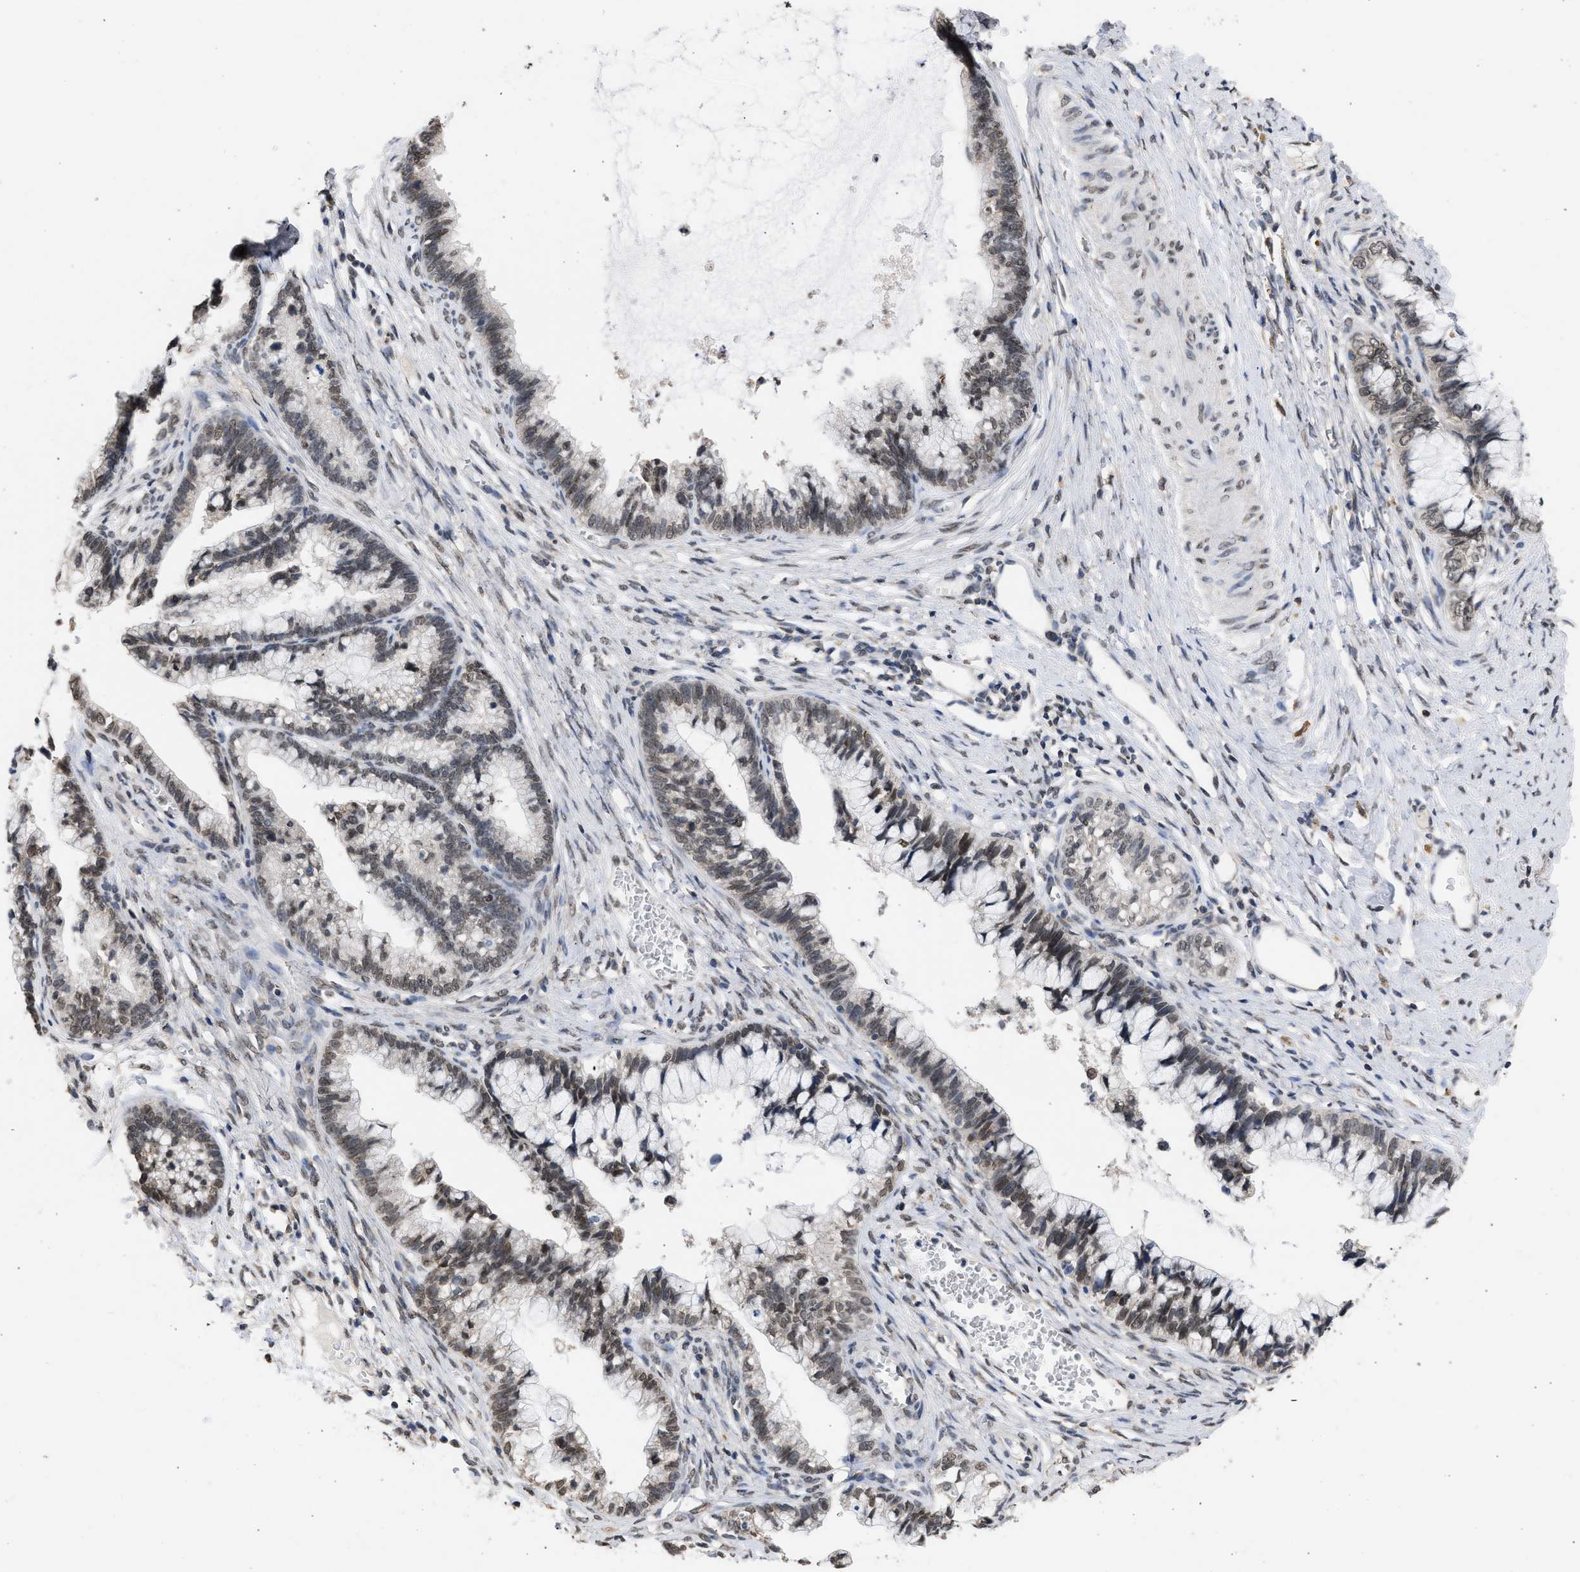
{"staining": {"intensity": "weak", "quantity": "25%-75%", "location": "cytoplasmic/membranous,nuclear"}, "tissue": "cervical cancer", "cell_type": "Tumor cells", "image_type": "cancer", "snomed": [{"axis": "morphology", "description": "Adenocarcinoma, NOS"}, {"axis": "topography", "description": "Cervix"}], "caption": "Cervical cancer (adenocarcinoma) stained with a protein marker exhibits weak staining in tumor cells.", "gene": "NUP35", "patient": {"sex": "female", "age": 44}}